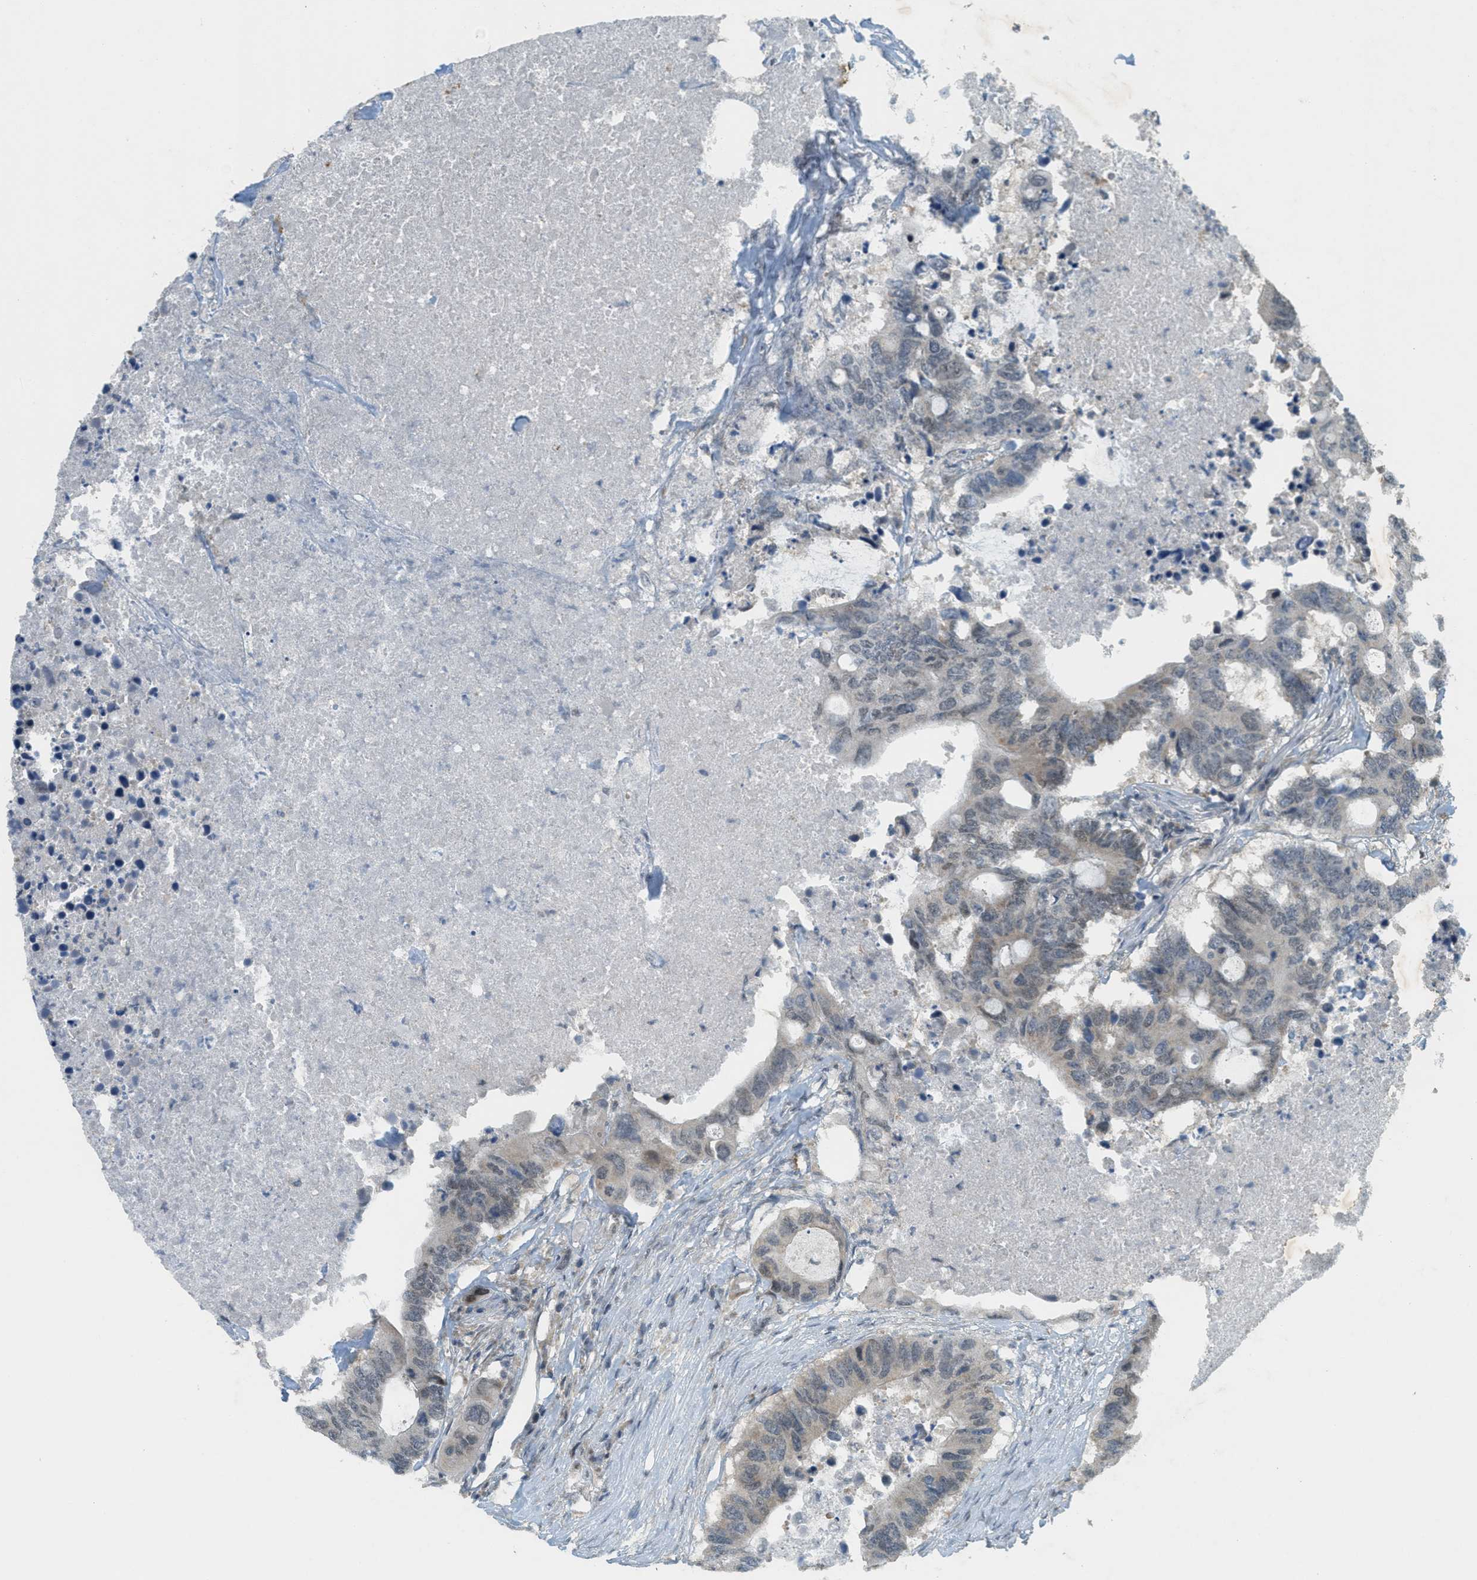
{"staining": {"intensity": "weak", "quantity": "<25%", "location": "cytoplasmic/membranous"}, "tissue": "colorectal cancer", "cell_type": "Tumor cells", "image_type": "cancer", "snomed": [{"axis": "morphology", "description": "Adenocarcinoma, NOS"}, {"axis": "topography", "description": "Colon"}], "caption": "Colorectal cancer was stained to show a protein in brown. There is no significant positivity in tumor cells.", "gene": "TCF20", "patient": {"sex": "male", "age": 71}}